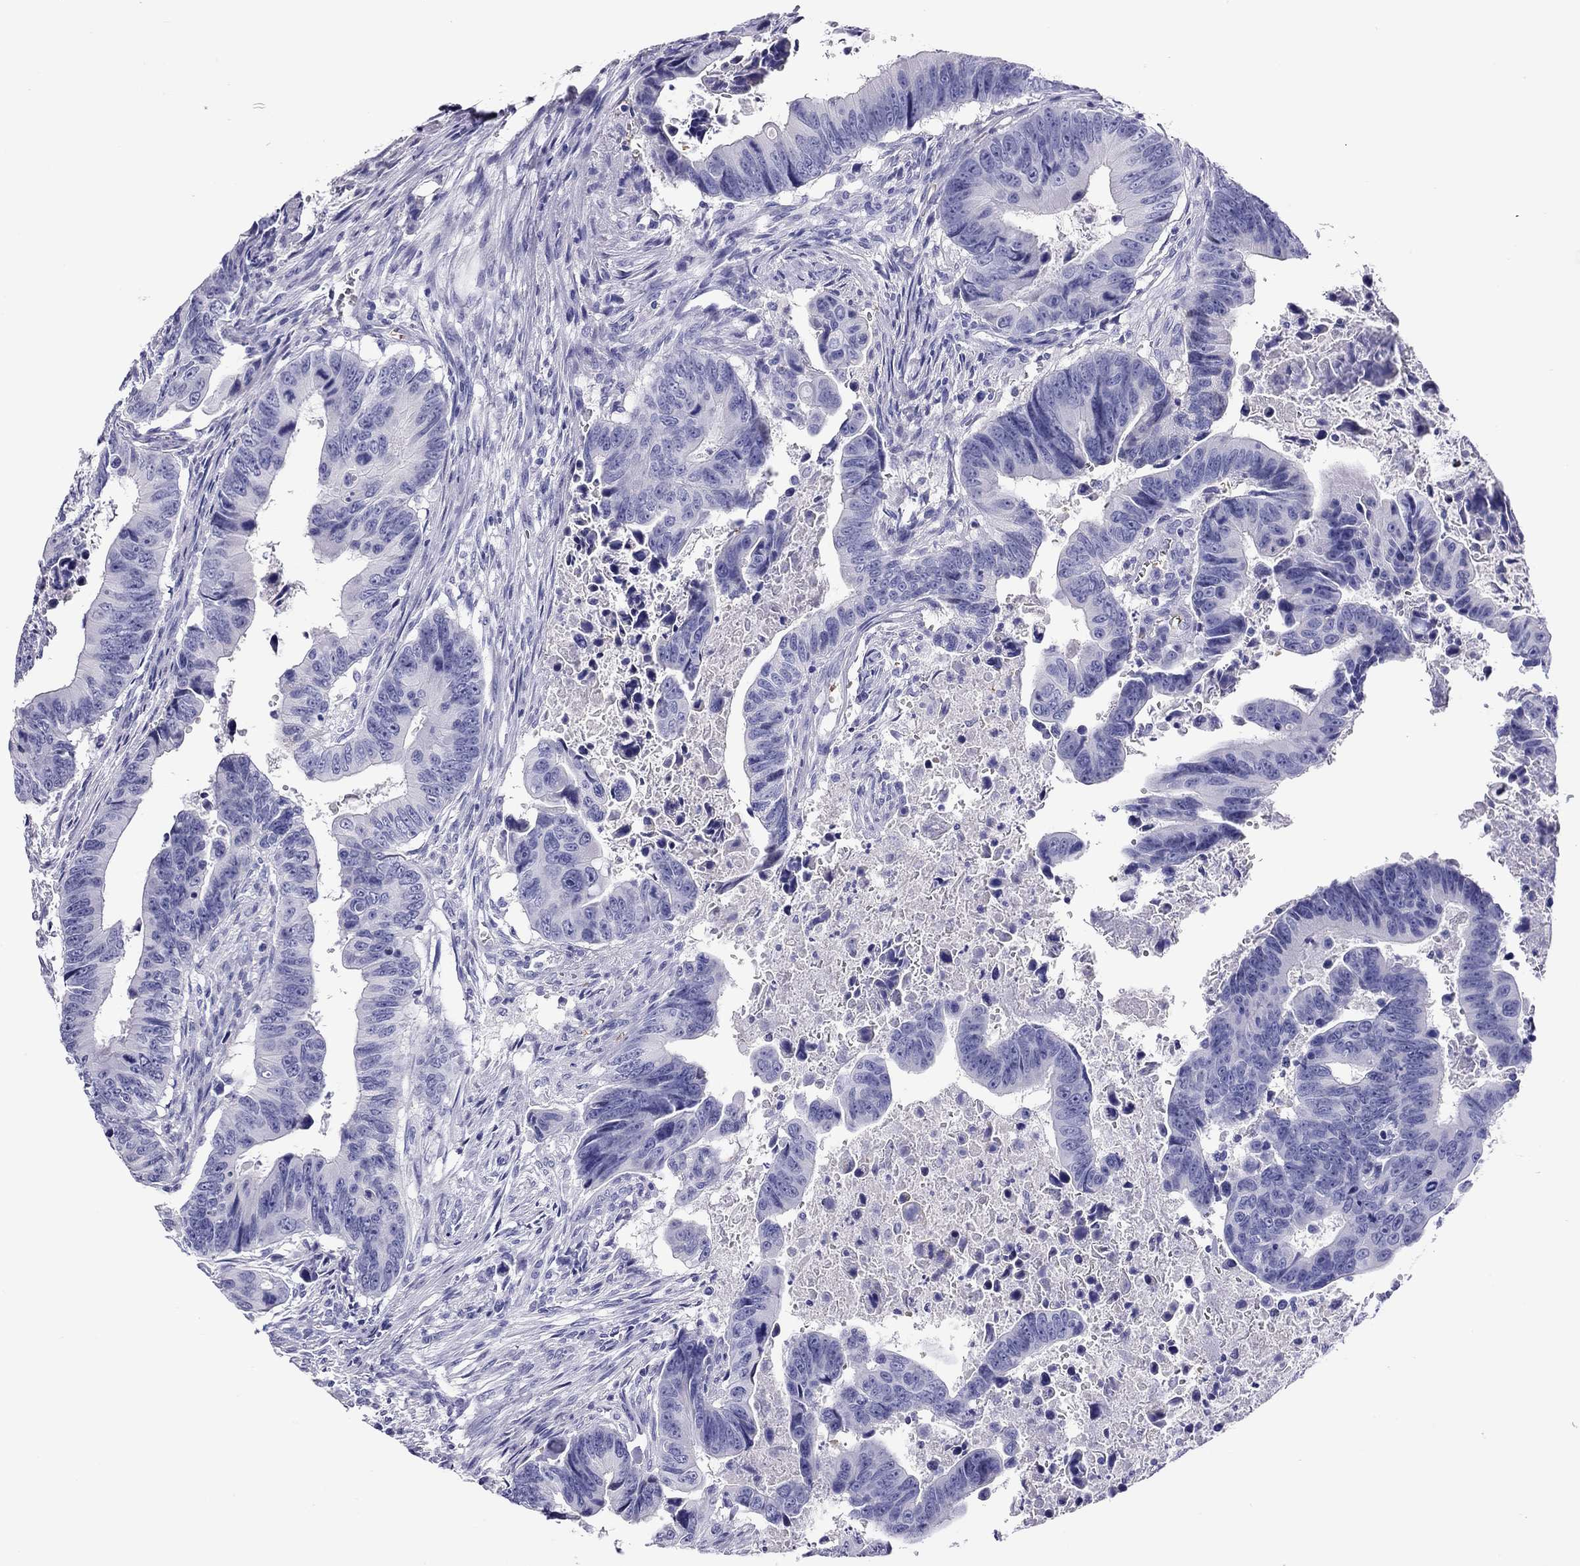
{"staining": {"intensity": "negative", "quantity": "none", "location": "none"}, "tissue": "colorectal cancer", "cell_type": "Tumor cells", "image_type": "cancer", "snomed": [{"axis": "morphology", "description": "Adenocarcinoma, NOS"}, {"axis": "topography", "description": "Colon"}], "caption": "Image shows no significant protein positivity in tumor cells of adenocarcinoma (colorectal).", "gene": "PTPRN", "patient": {"sex": "female", "age": 87}}